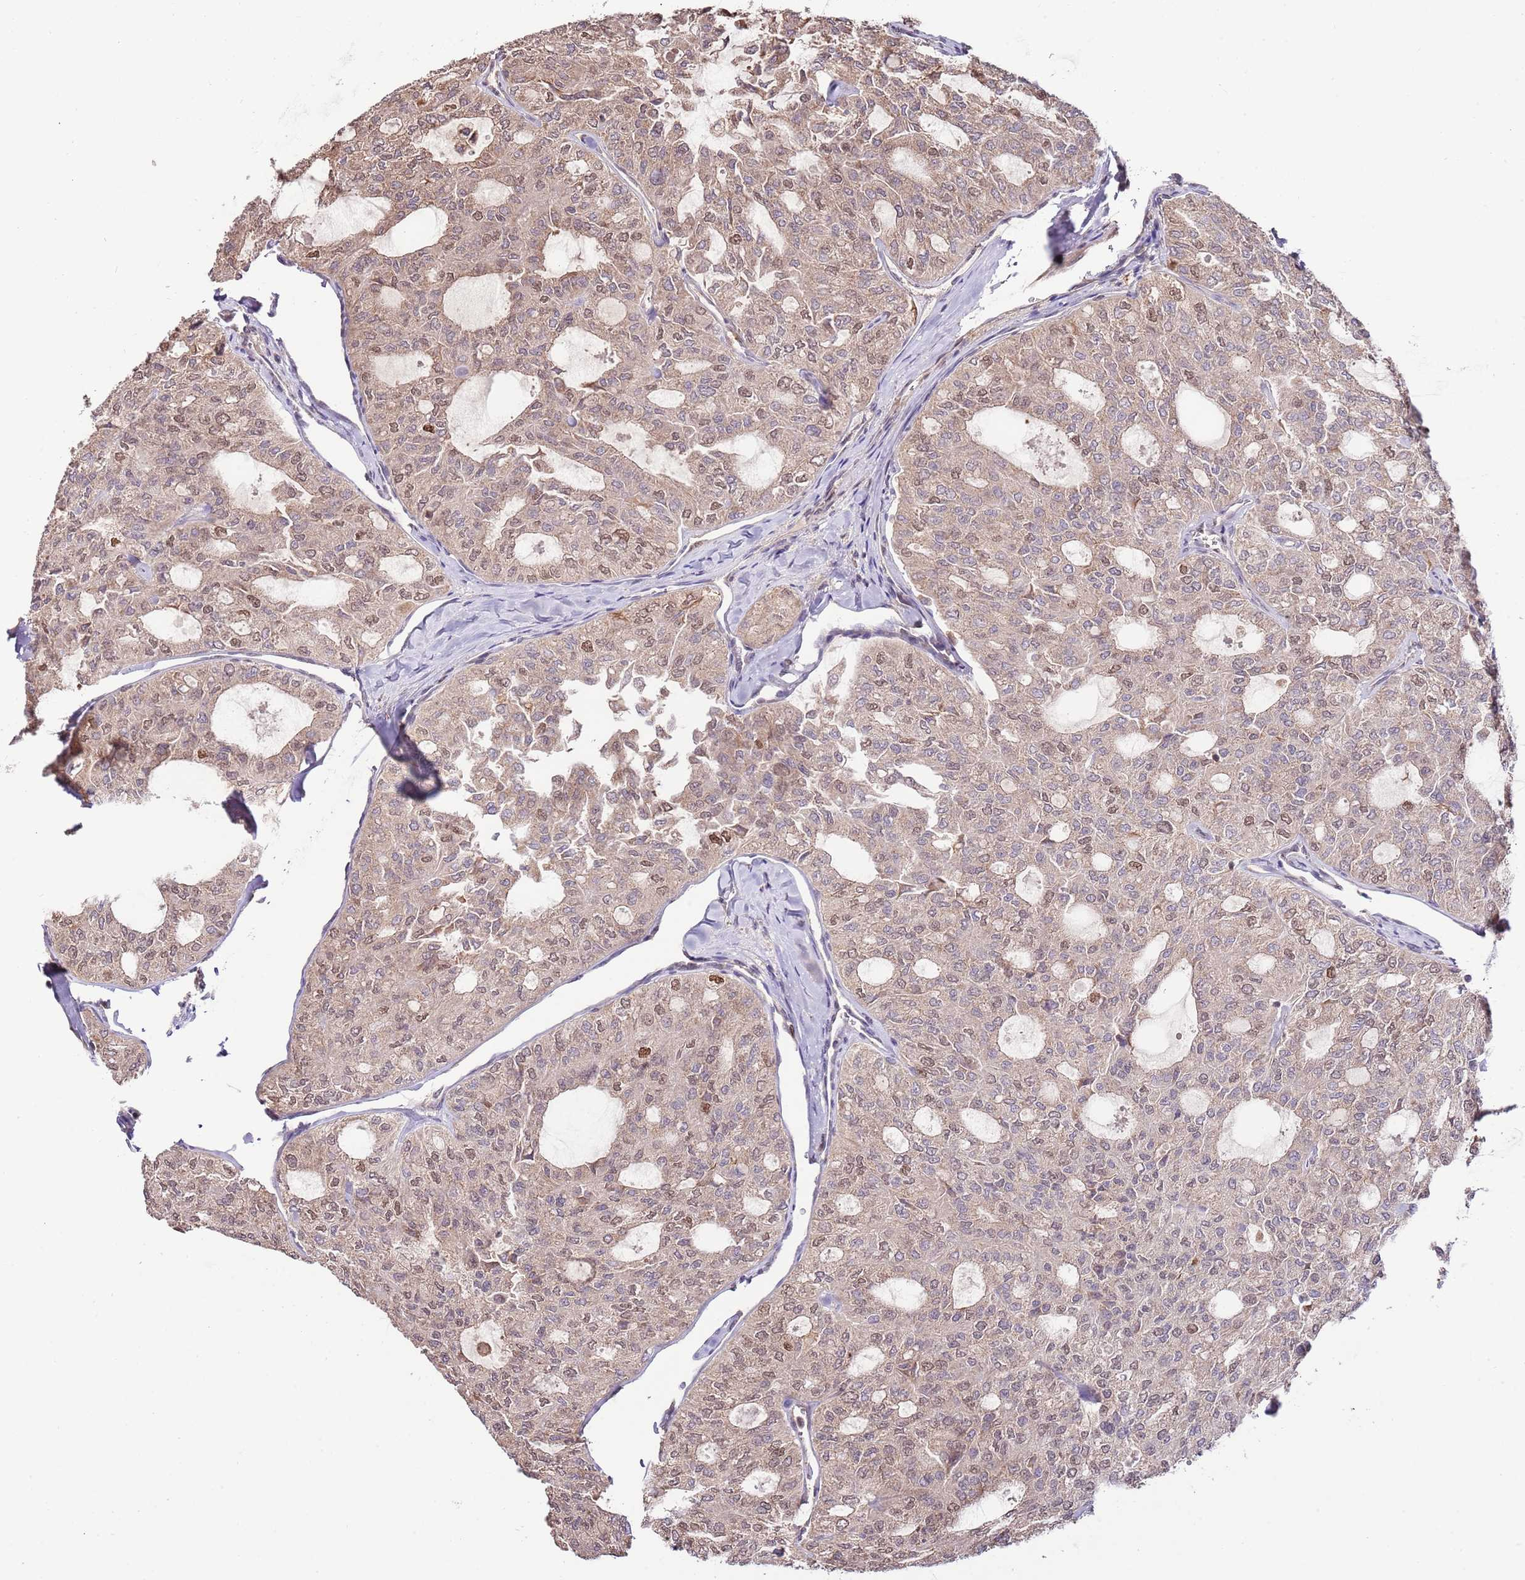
{"staining": {"intensity": "strong", "quantity": "<25%", "location": "nuclear"}, "tissue": "thyroid cancer", "cell_type": "Tumor cells", "image_type": "cancer", "snomed": [{"axis": "morphology", "description": "Follicular adenoma carcinoma, NOS"}, {"axis": "topography", "description": "Thyroid gland"}], "caption": "Brown immunohistochemical staining in thyroid cancer (follicular adenoma carcinoma) shows strong nuclear expression in approximately <25% of tumor cells. The staining is performed using DAB brown chromogen to label protein expression. The nuclei are counter-stained blue using hematoxylin.", "gene": "RIF1", "patient": {"sex": "male", "age": 75}}